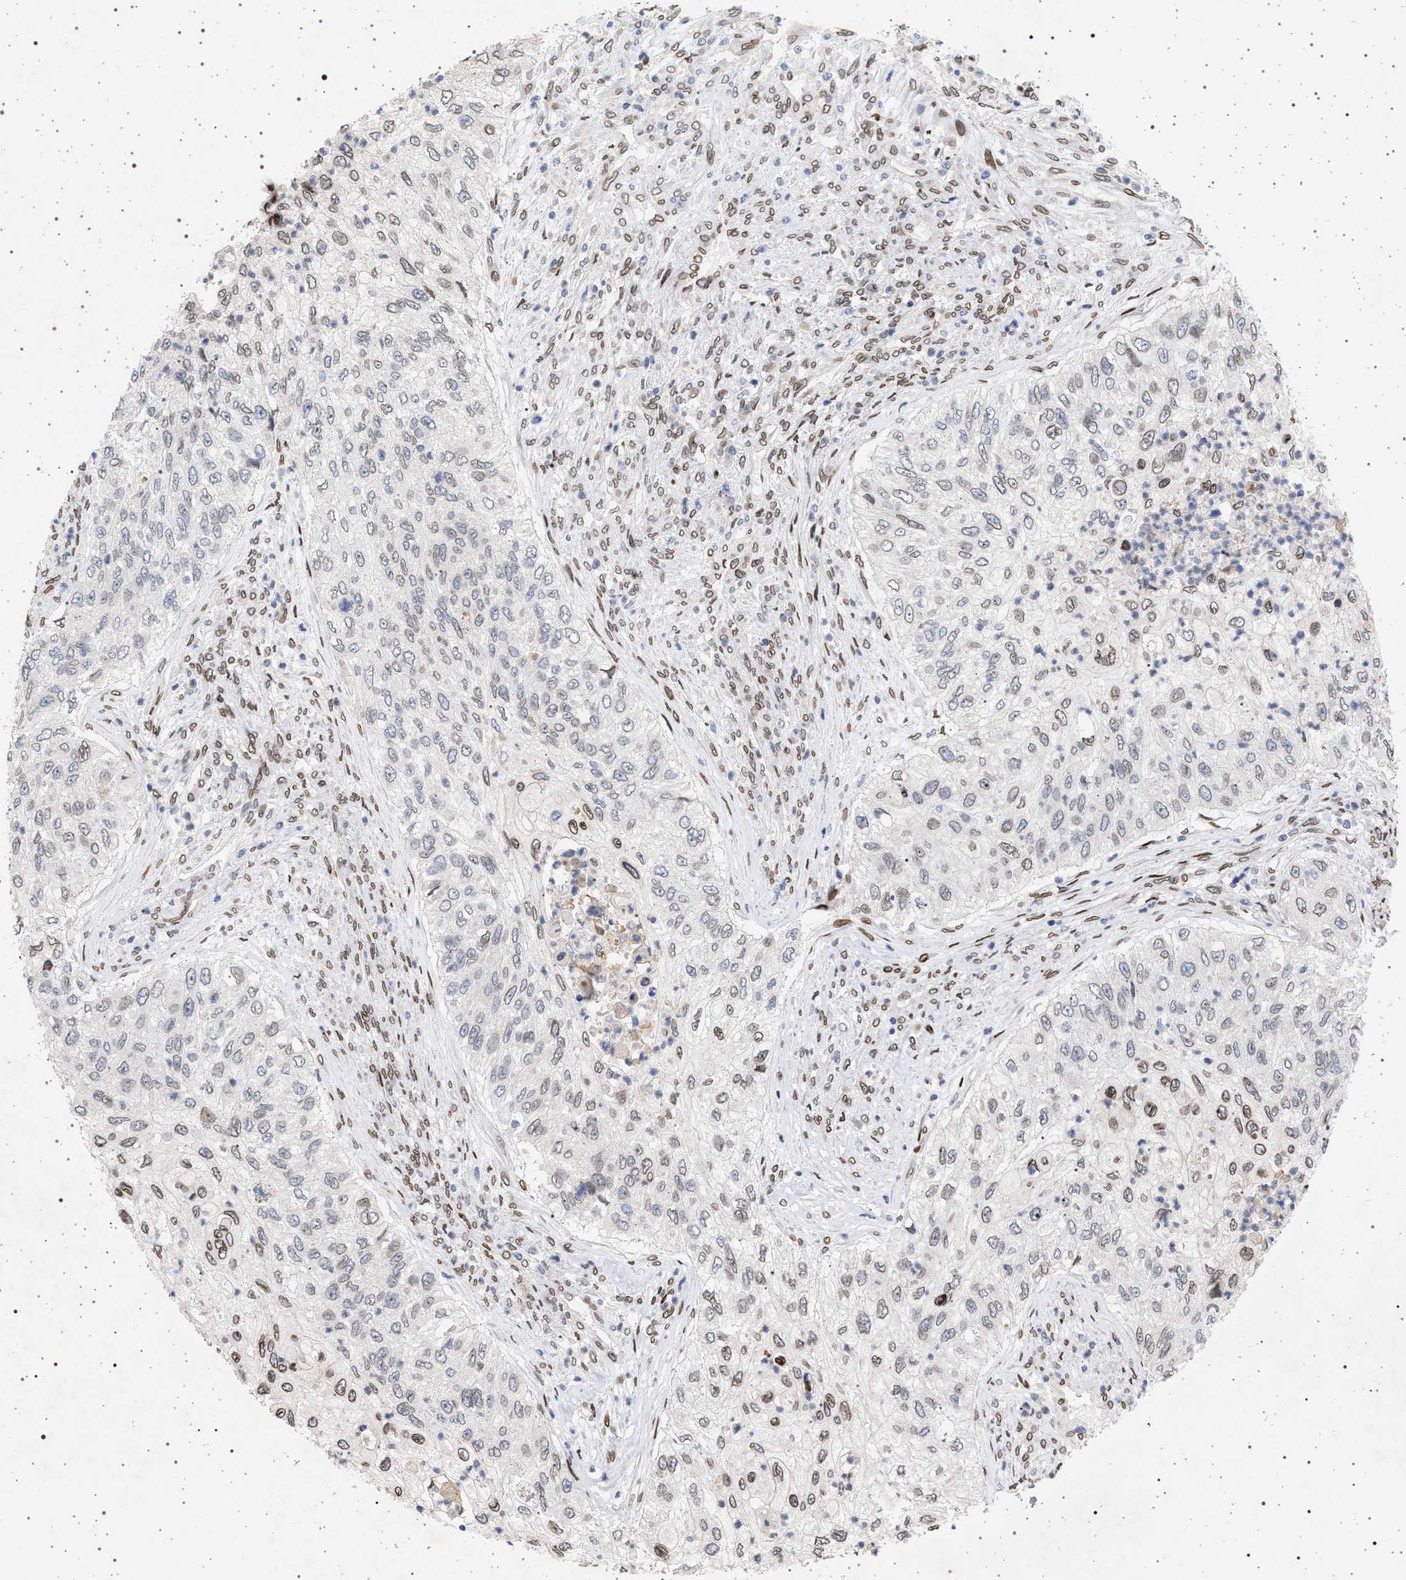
{"staining": {"intensity": "moderate", "quantity": "25%-75%", "location": "cytoplasmic/membranous,nuclear"}, "tissue": "urothelial cancer", "cell_type": "Tumor cells", "image_type": "cancer", "snomed": [{"axis": "morphology", "description": "Urothelial carcinoma, High grade"}, {"axis": "topography", "description": "Urinary bladder"}], "caption": "Brown immunohistochemical staining in human high-grade urothelial carcinoma reveals moderate cytoplasmic/membranous and nuclear expression in about 25%-75% of tumor cells.", "gene": "ING2", "patient": {"sex": "female", "age": 60}}